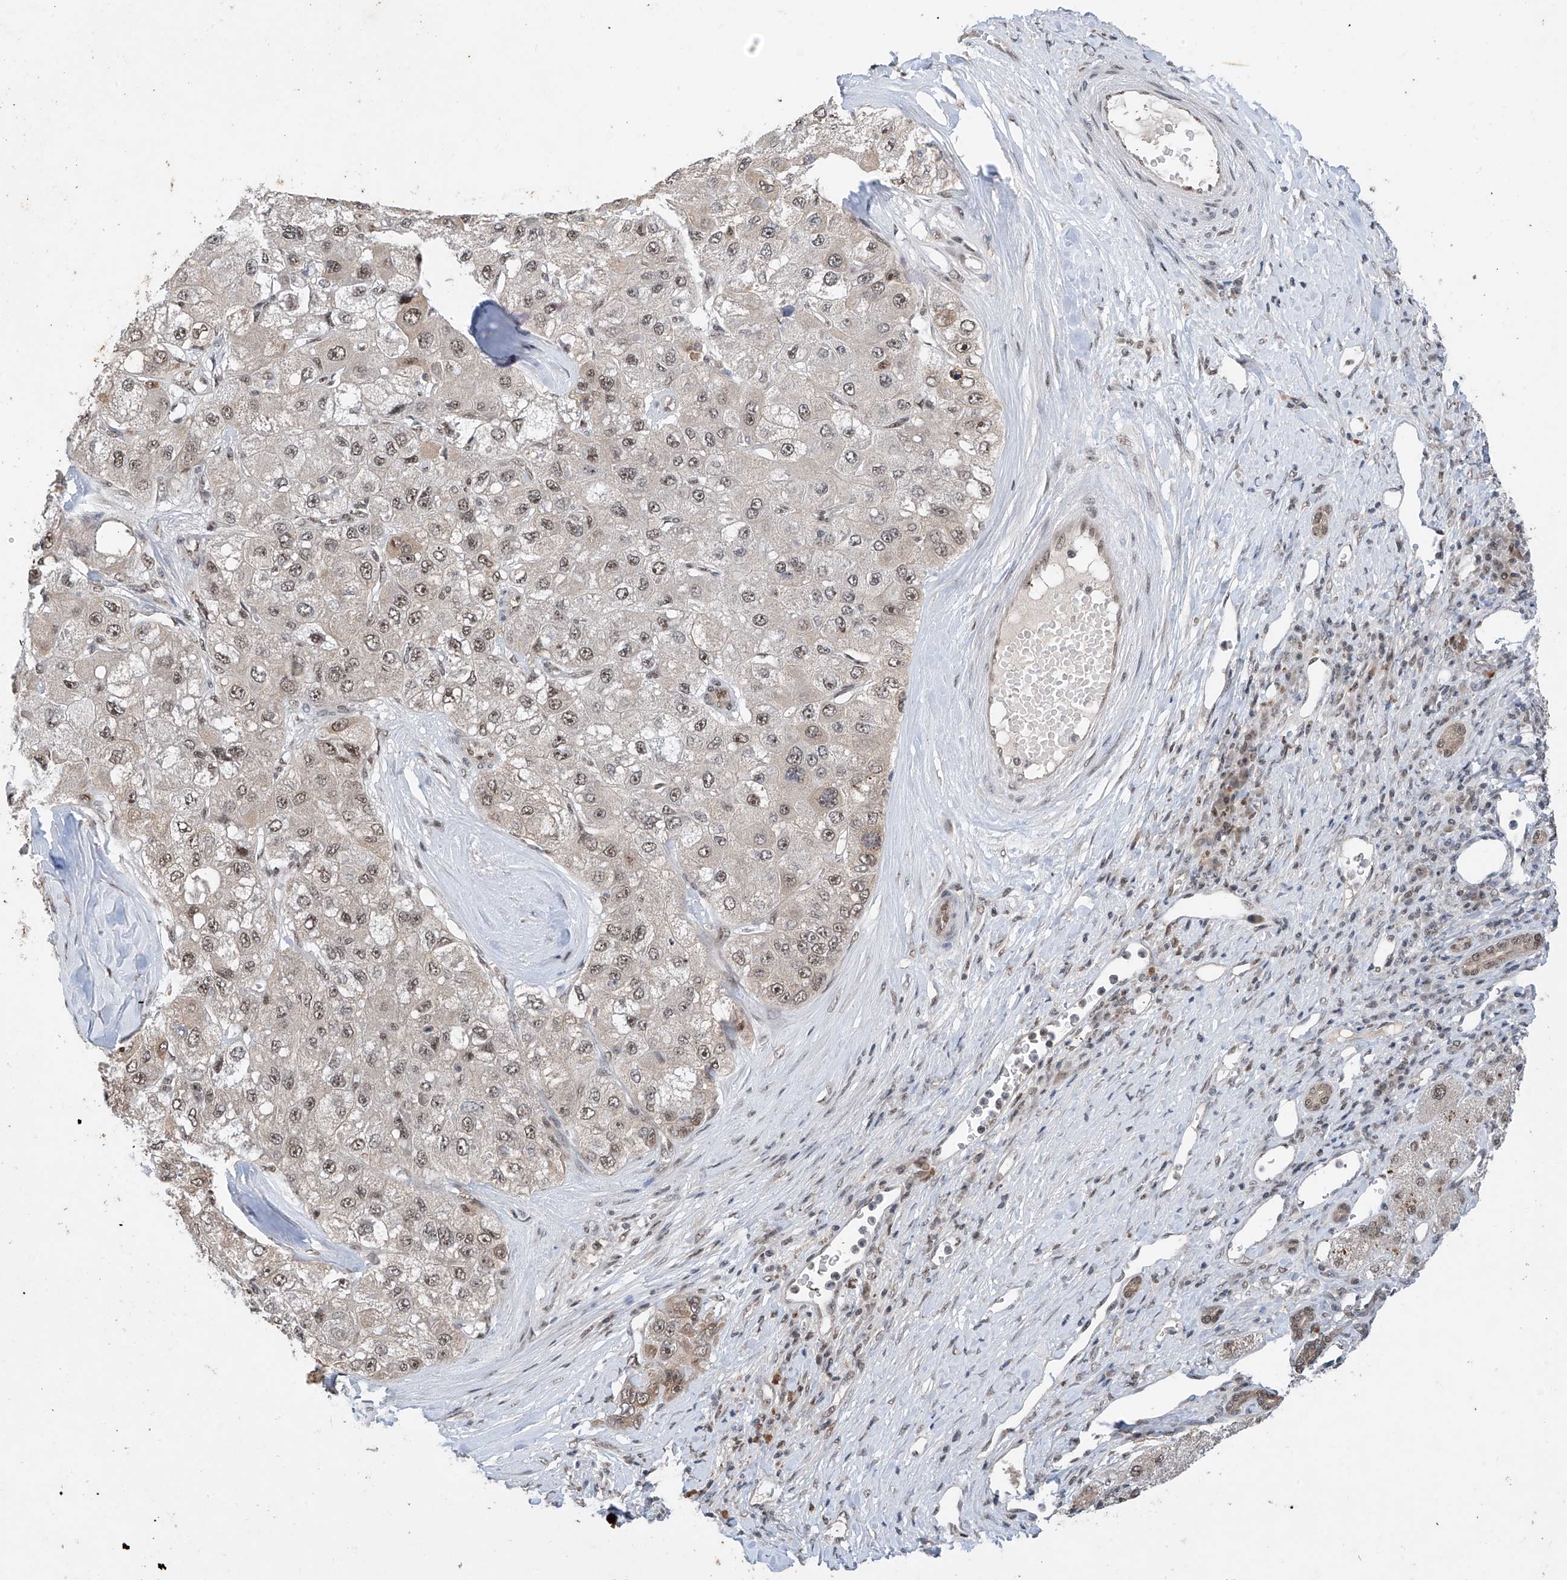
{"staining": {"intensity": "weak", "quantity": ">75%", "location": "nuclear"}, "tissue": "liver cancer", "cell_type": "Tumor cells", "image_type": "cancer", "snomed": [{"axis": "morphology", "description": "Carcinoma, Hepatocellular, NOS"}, {"axis": "topography", "description": "Liver"}], "caption": "Immunohistochemical staining of human liver cancer shows weak nuclear protein expression in about >75% of tumor cells. Nuclei are stained in blue.", "gene": "RPAIN", "patient": {"sex": "male", "age": 80}}